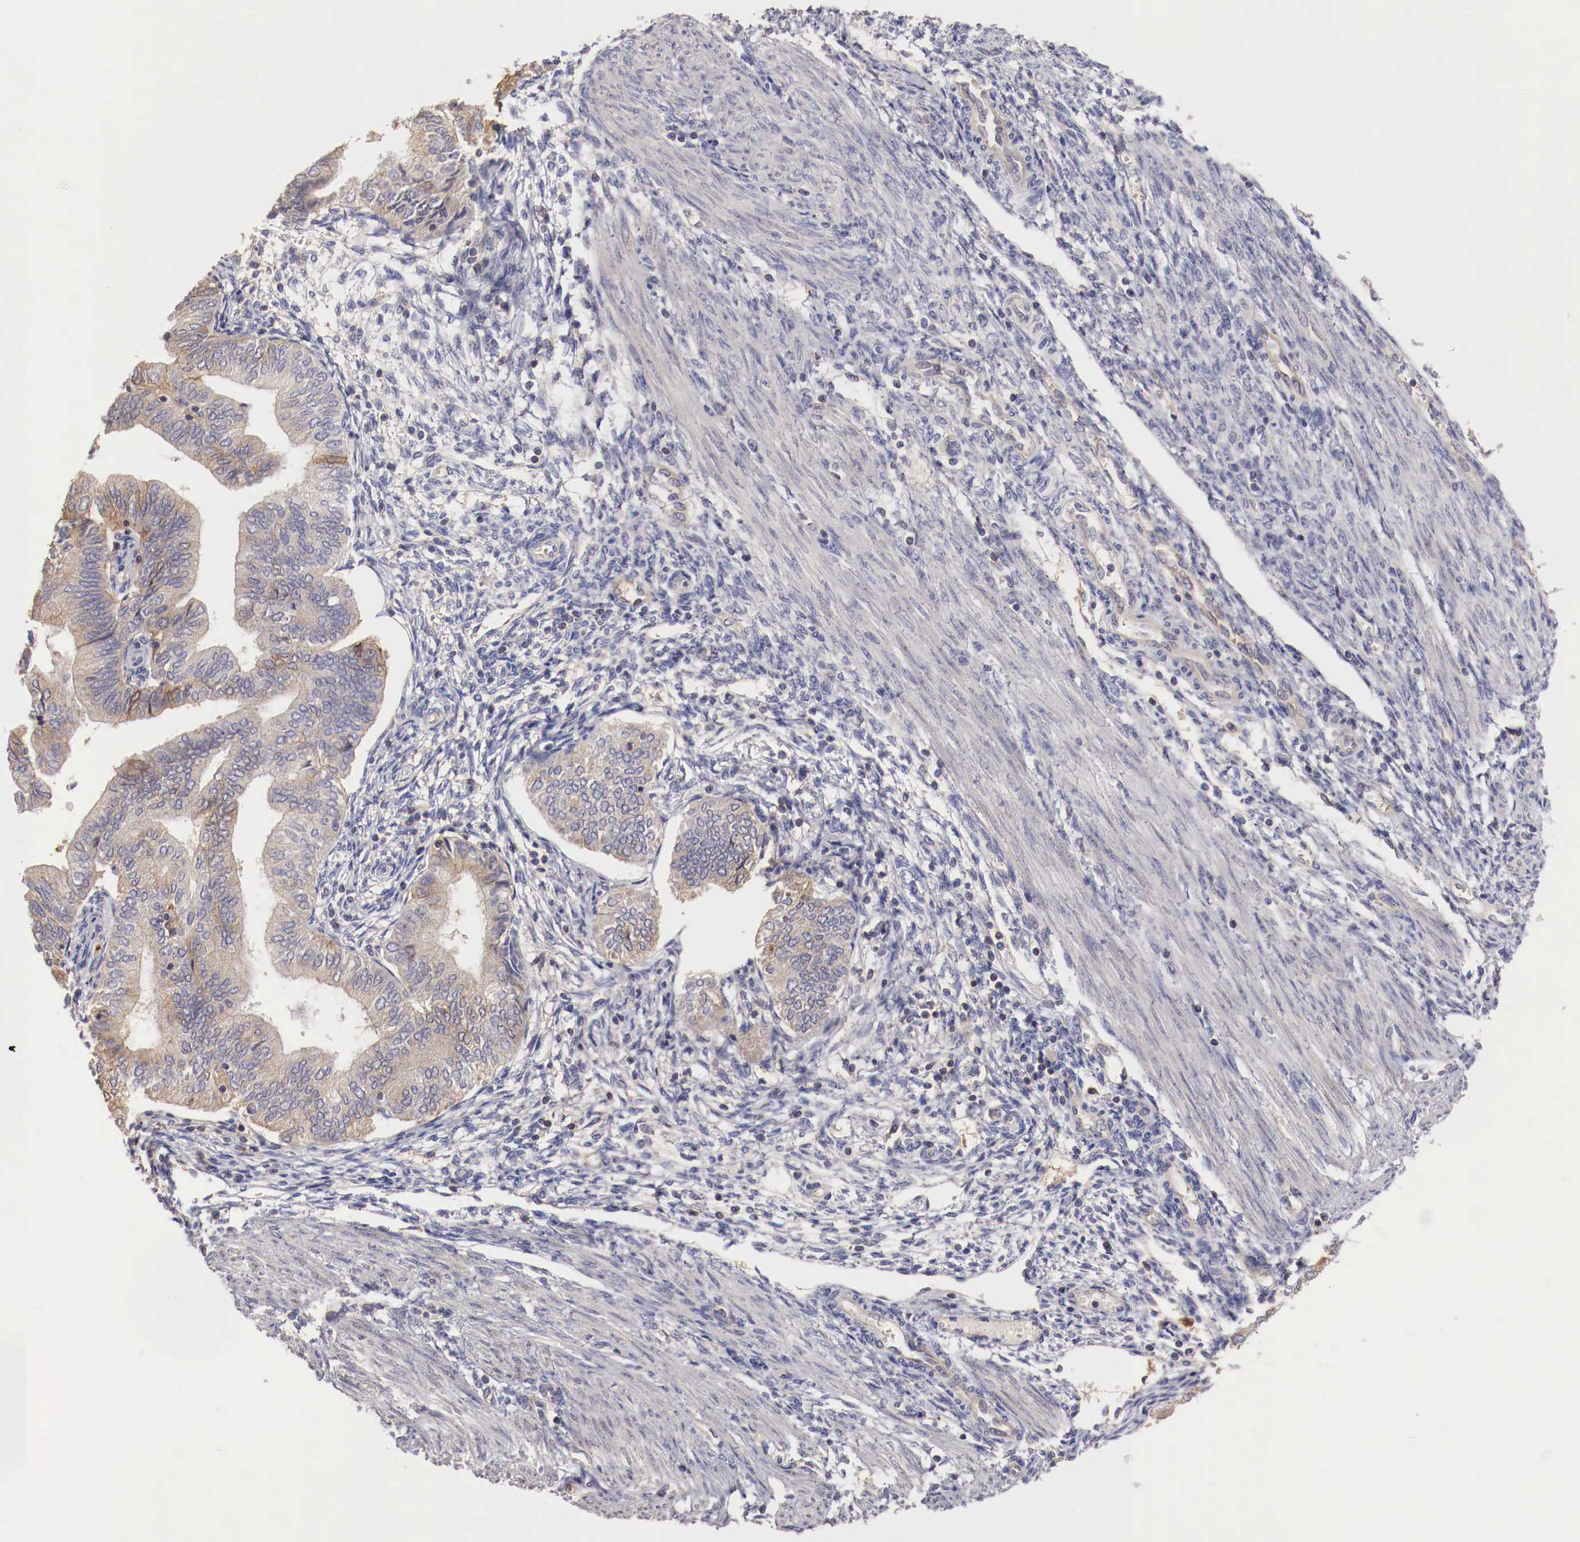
{"staining": {"intensity": "moderate", "quantity": "25%-75%", "location": "cytoplasmic/membranous"}, "tissue": "endometrial cancer", "cell_type": "Tumor cells", "image_type": "cancer", "snomed": [{"axis": "morphology", "description": "Adenocarcinoma, NOS"}, {"axis": "topography", "description": "Endometrium"}], "caption": "Protein staining demonstrates moderate cytoplasmic/membranous staining in approximately 25%-75% of tumor cells in endometrial adenocarcinoma.", "gene": "PITPNA", "patient": {"sex": "female", "age": 51}}